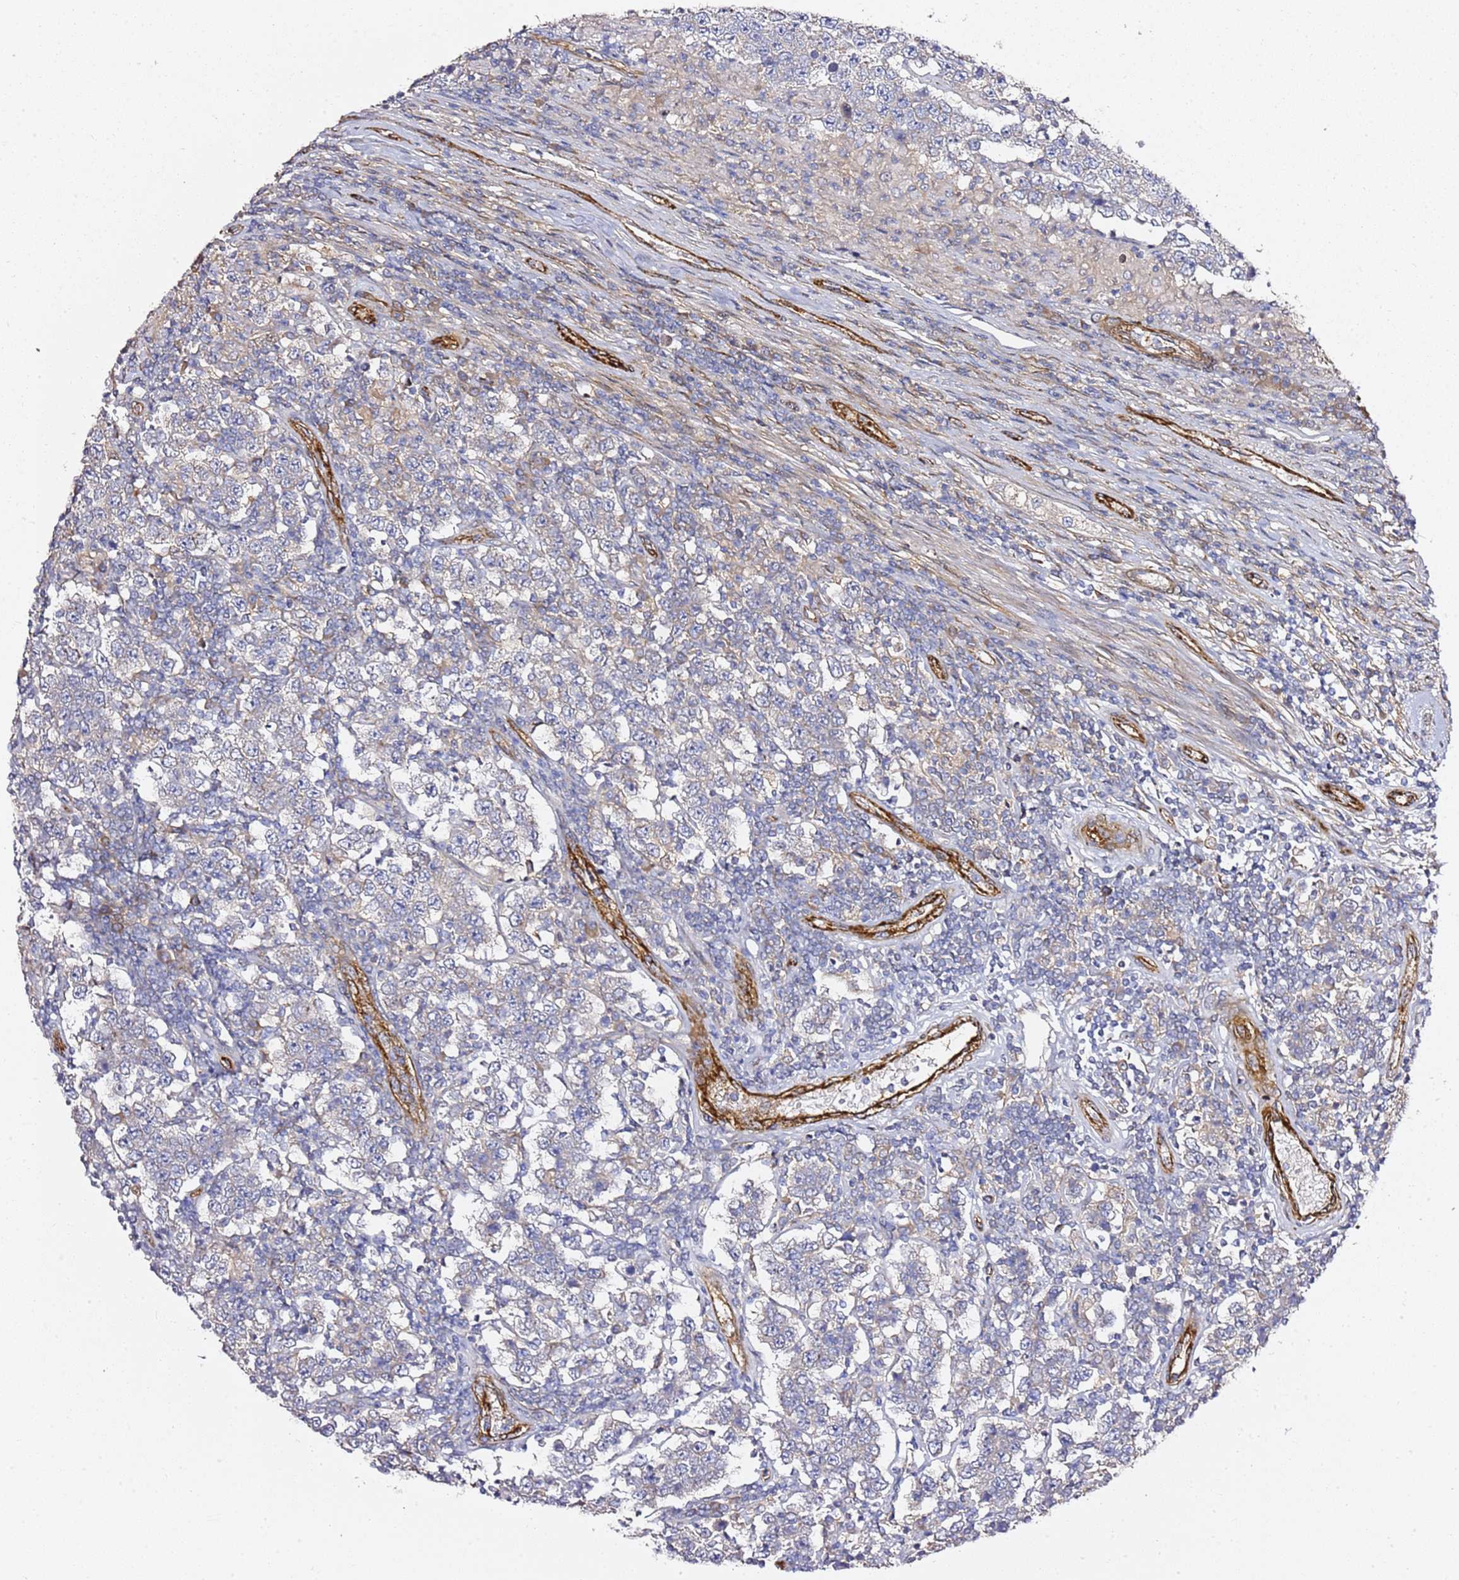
{"staining": {"intensity": "negative", "quantity": "none", "location": "none"}, "tissue": "testis cancer", "cell_type": "Tumor cells", "image_type": "cancer", "snomed": [{"axis": "morphology", "description": "Normal tissue, NOS"}, {"axis": "morphology", "description": "Urothelial carcinoma, High grade"}, {"axis": "morphology", "description": "Seminoma, NOS"}, {"axis": "morphology", "description": "Carcinoma, Embryonal, NOS"}, {"axis": "topography", "description": "Urinary bladder"}, {"axis": "topography", "description": "Testis"}], "caption": "DAB (3,3'-diaminobenzidine) immunohistochemical staining of human embryonal carcinoma (testis) reveals no significant staining in tumor cells.", "gene": "EPS8L1", "patient": {"sex": "male", "age": 41}}